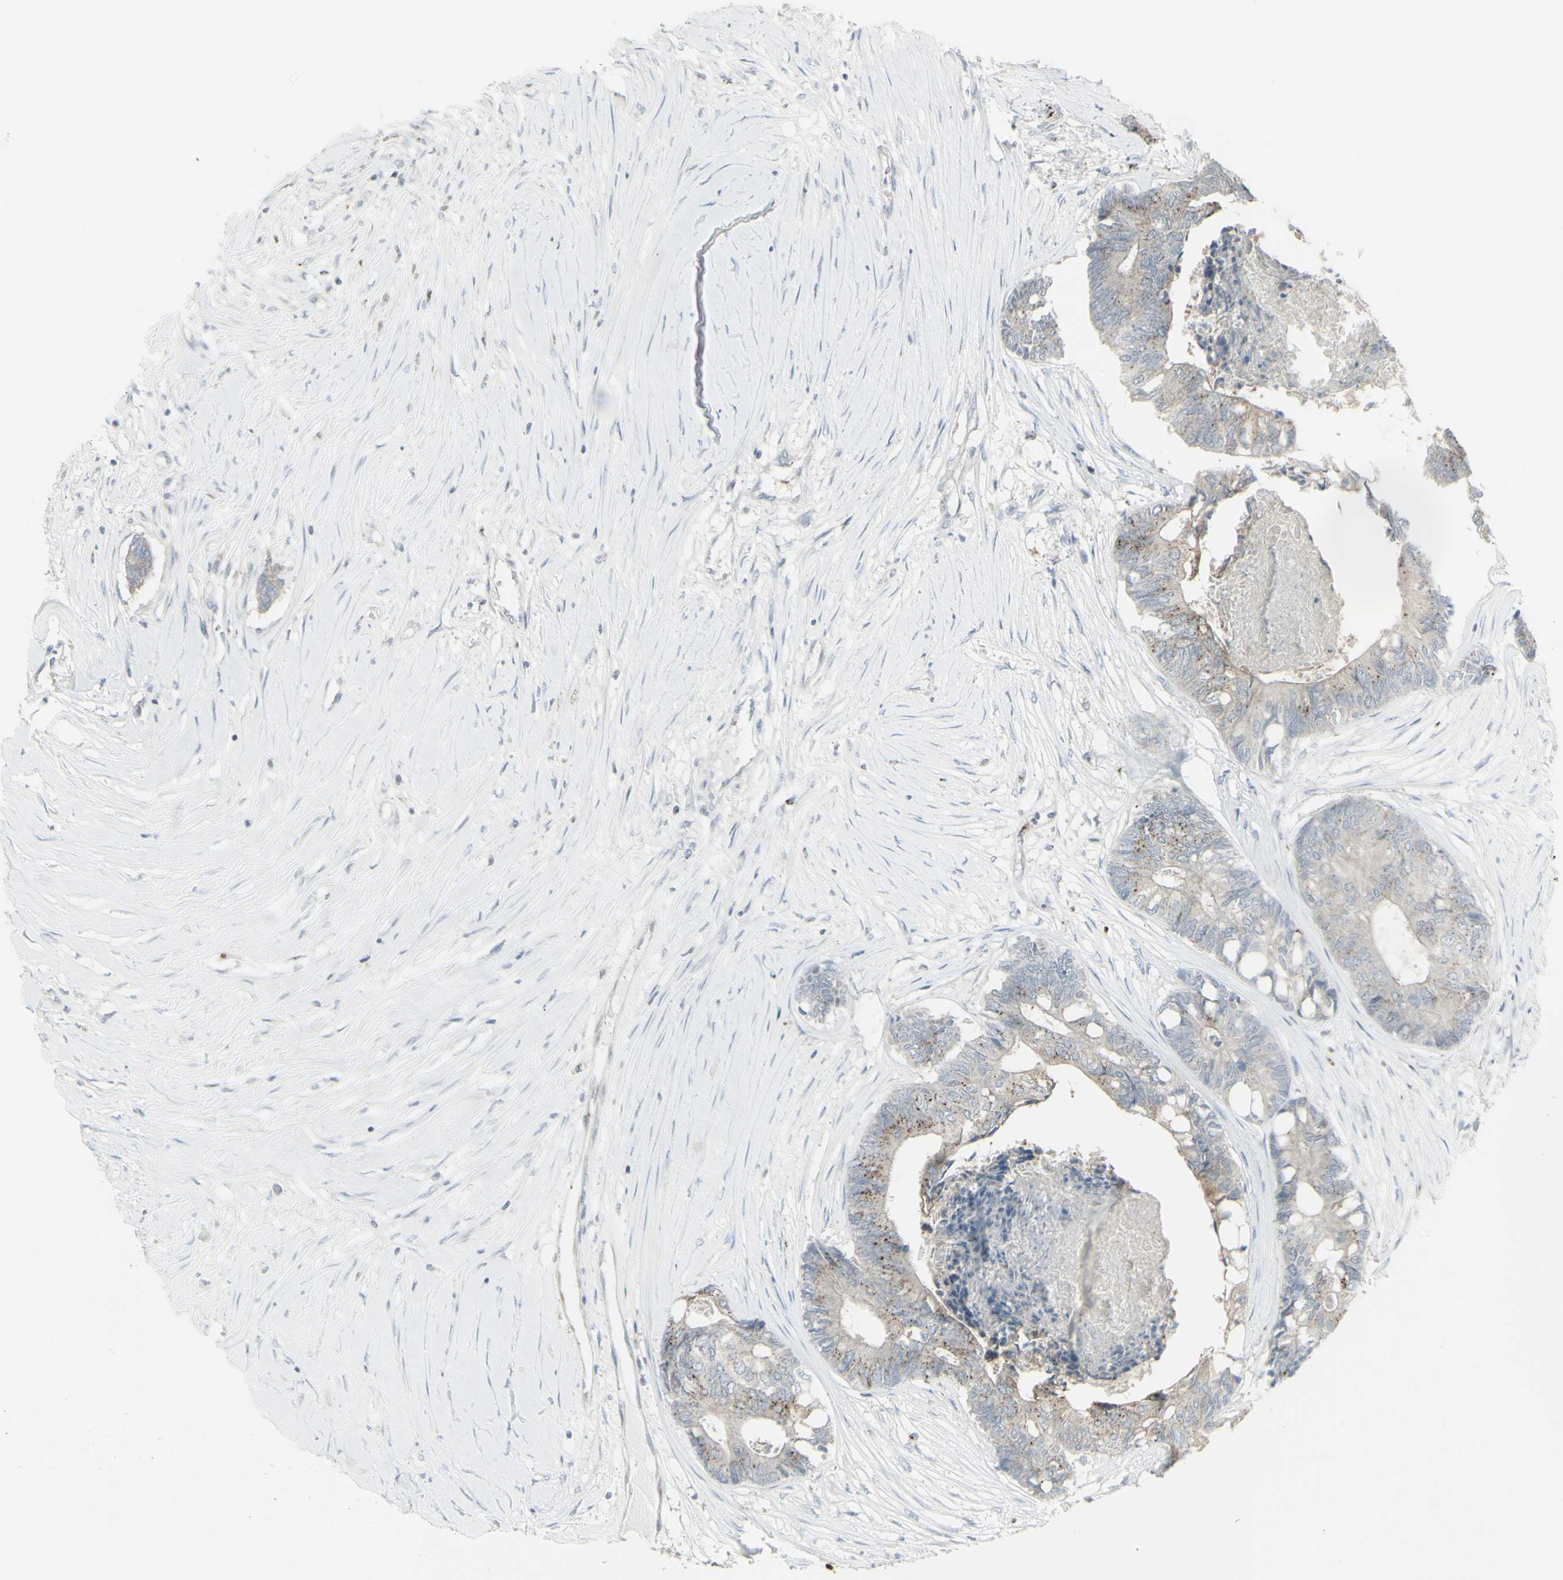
{"staining": {"intensity": "moderate", "quantity": "25%-75%", "location": "cytoplasmic/membranous"}, "tissue": "colorectal cancer", "cell_type": "Tumor cells", "image_type": "cancer", "snomed": [{"axis": "morphology", "description": "Adenocarcinoma, NOS"}, {"axis": "topography", "description": "Rectum"}], "caption": "DAB (3,3'-diaminobenzidine) immunohistochemical staining of human colorectal cancer (adenocarcinoma) exhibits moderate cytoplasmic/membranous protein expression in about 25%-75% of tumor cells.", "gene": "GALNT6", "patient": {"sex": "male", "age": 63}}